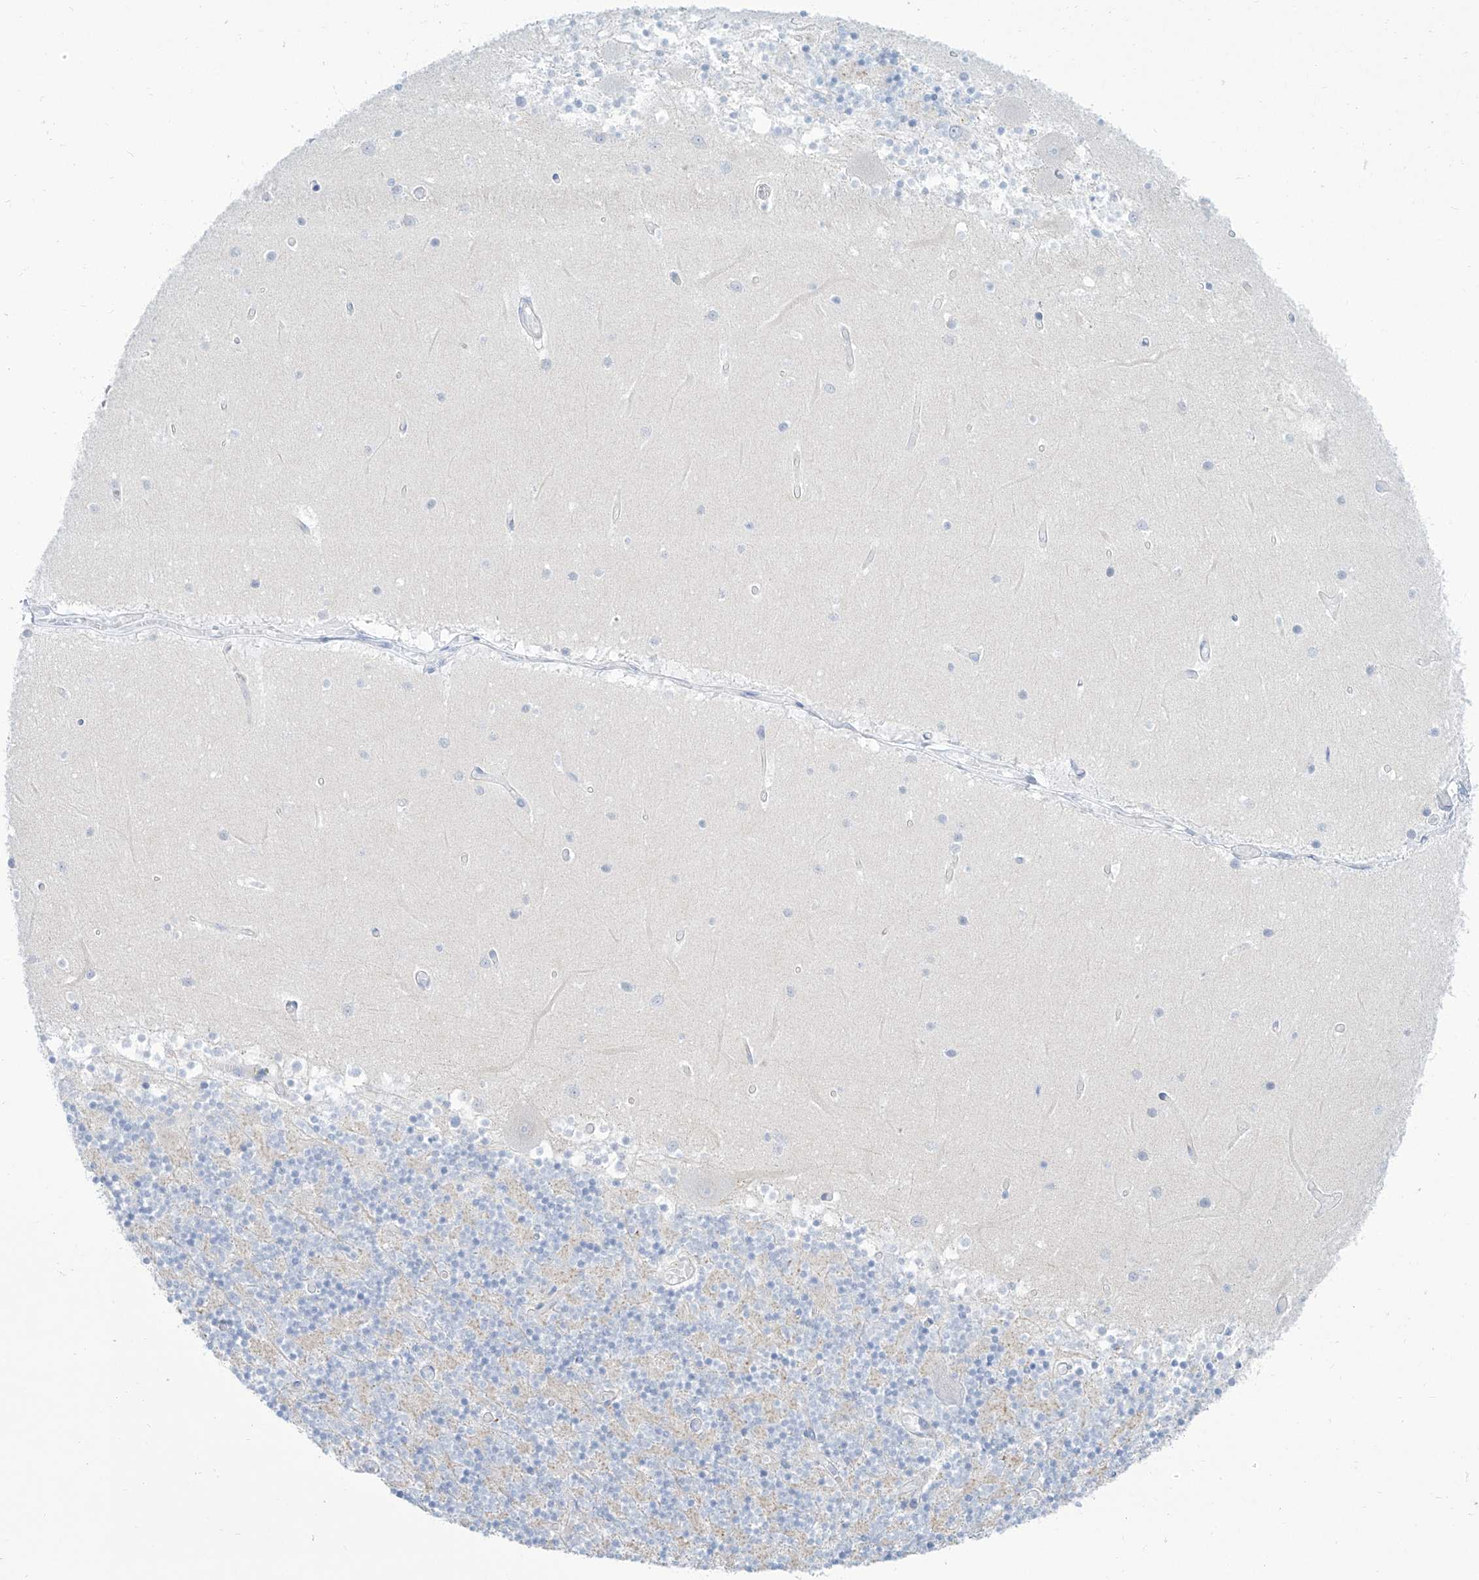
{"staining": {"intensity": "moderate", "quantity": "<25%", "location": "cytoplasmic/membranous"}, "tissue": "cerebellum", "cell_type": "Cells in granular layer", "image_type": "normal", "snomed": [{"axis": "morphology", "description": "Normal tissue, NOS"}, {"axis": "topography", "description": "Cerebellum"}], "caption": "A histopathology image of human cerebellum stained for a protein shows moderate cytoplasmic/membranous brown staining in cells in granular layer.", "gene": "TMEM209", "patient": {"sex": "female", "age": 28}}